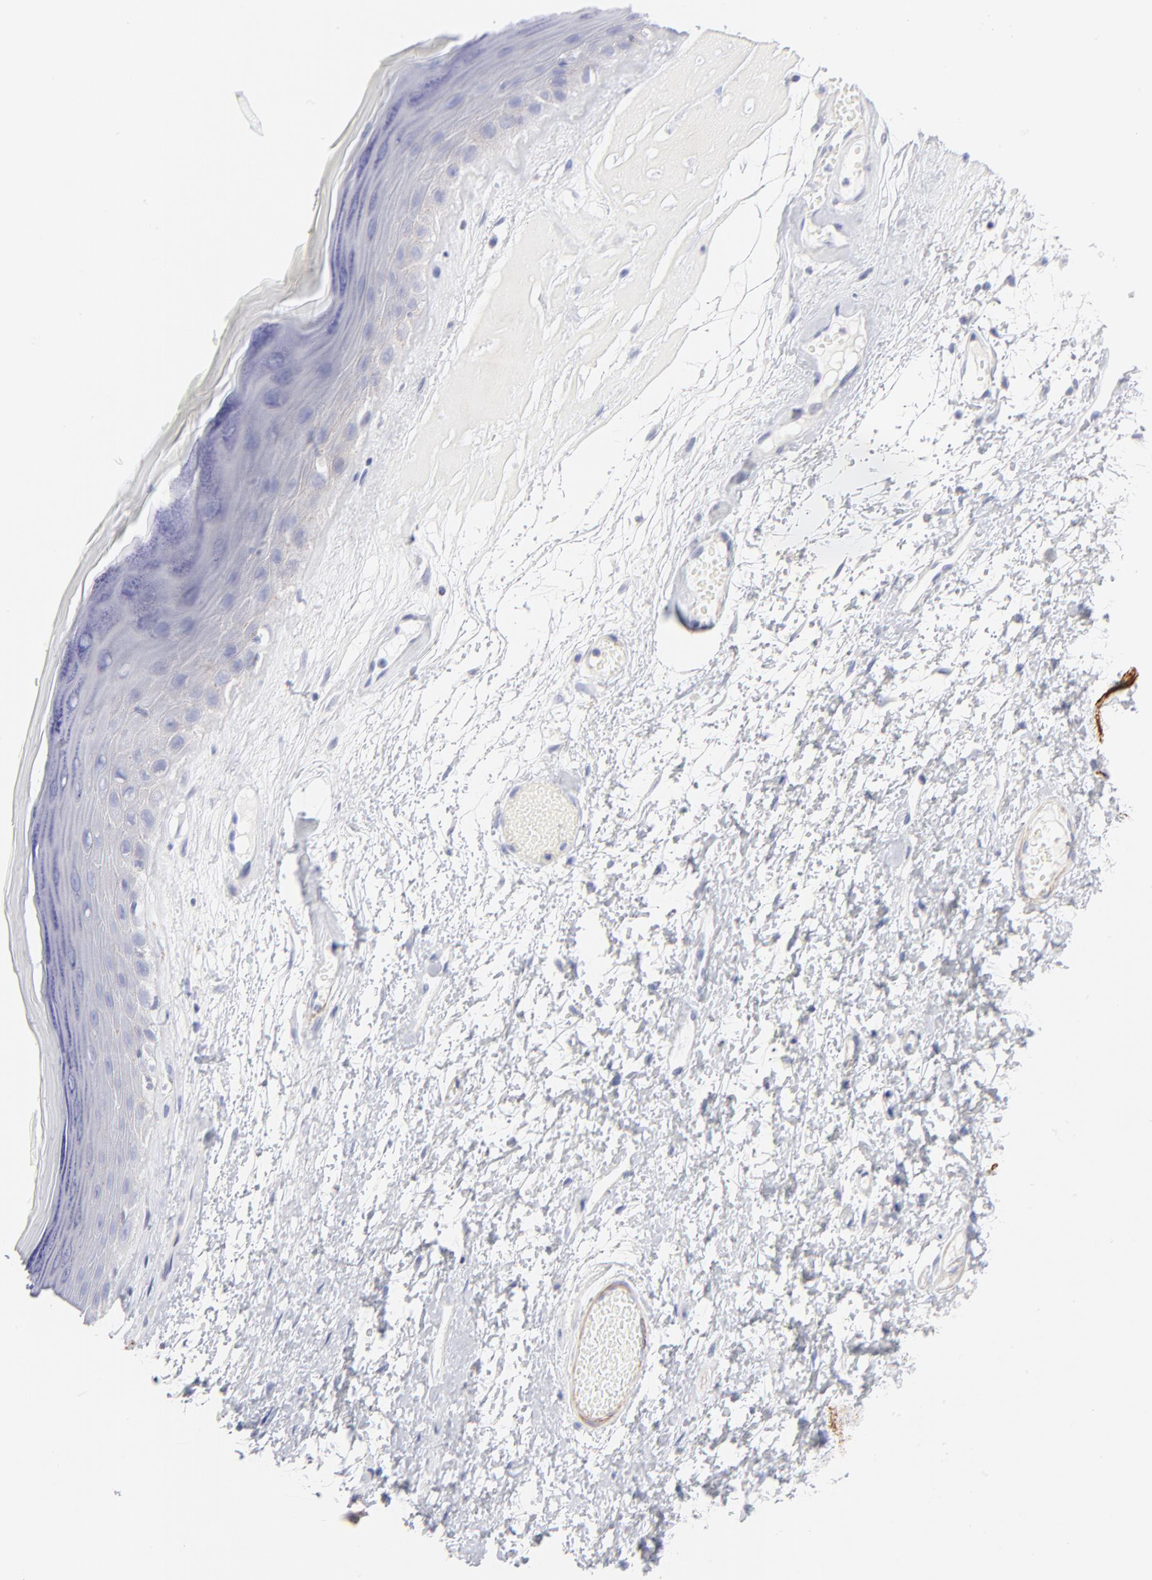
{"staining": {"intensity": "negative", "quantity": "none", "location": "none"}, "tissue": "skin", "cell_type": "Epidermal cells", "image_type": "normal", "snomed": [{"axis": "morphology", "description": "Normal tissue, NOS"}, {"axis": "morphology", "description": "Inflammation, NOS"}, {"axis": "topography", "description": "Vulva"}], "caption": "Immunohistochemical staining of normal skin reveals no significant staining in epidermal cells.", "gene": "ACTA2", "patient": {"sex": "female", "age": 84}}